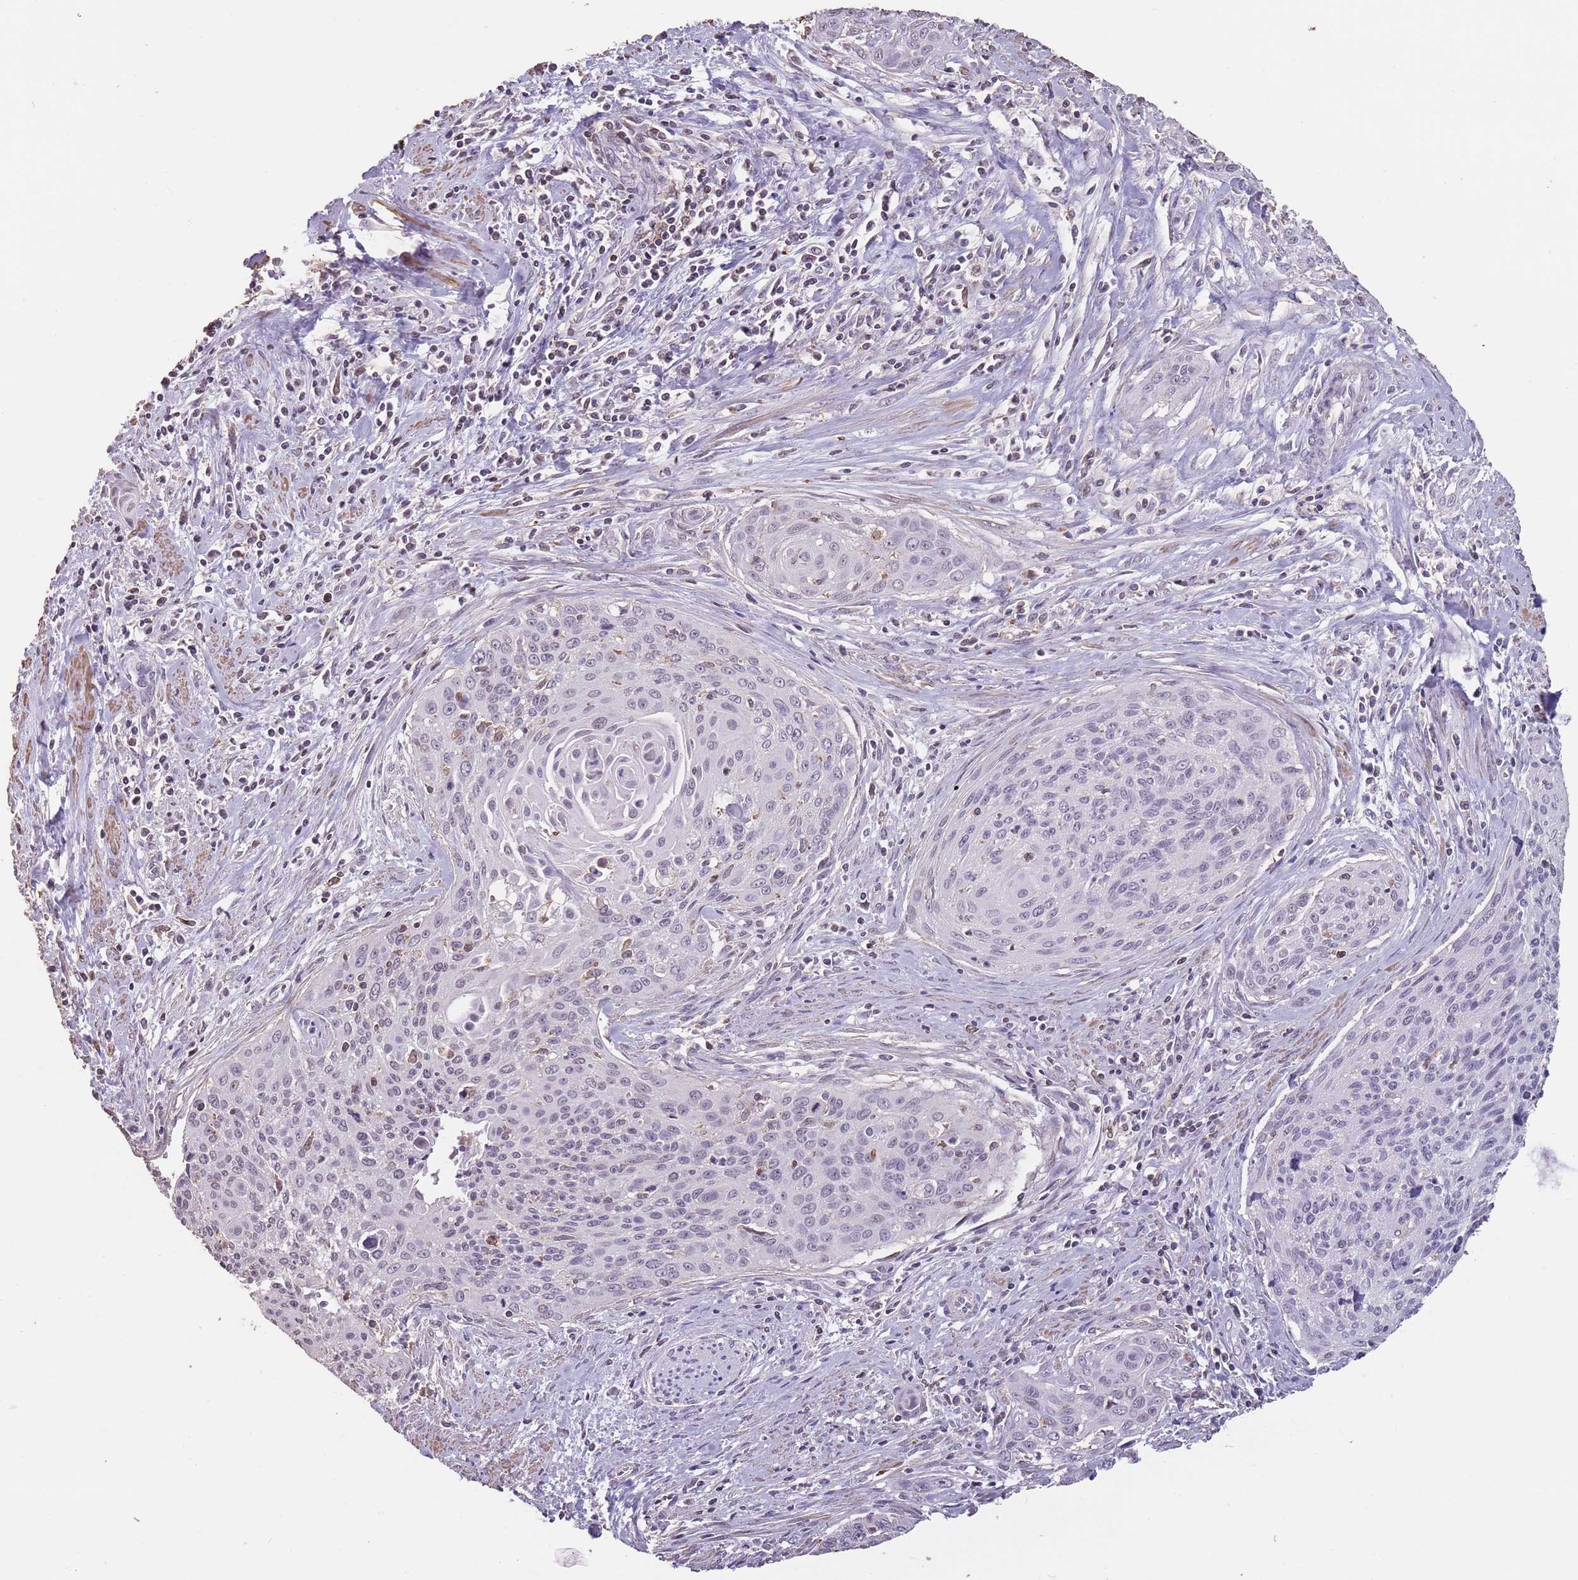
{"staining": {"intensity": "negative", "quantity": "none", "location": "none"}, "tissue": "cervical cancer", "cell_type": "Tumor cells", "image_type": "cancer", "snomed": [{"axis": "morphology", "description": "Squamous cell carcinoma, NOS"}, {"axis": "topography", "description": "Cervix"}], "caption": "DAB immunohistochemical staining of squamous cell carcinoma (cervical) exhibits no significant staining in tumor cells.", "gene": "SUN5", "patient": {"sex": "female", "age": 55}}